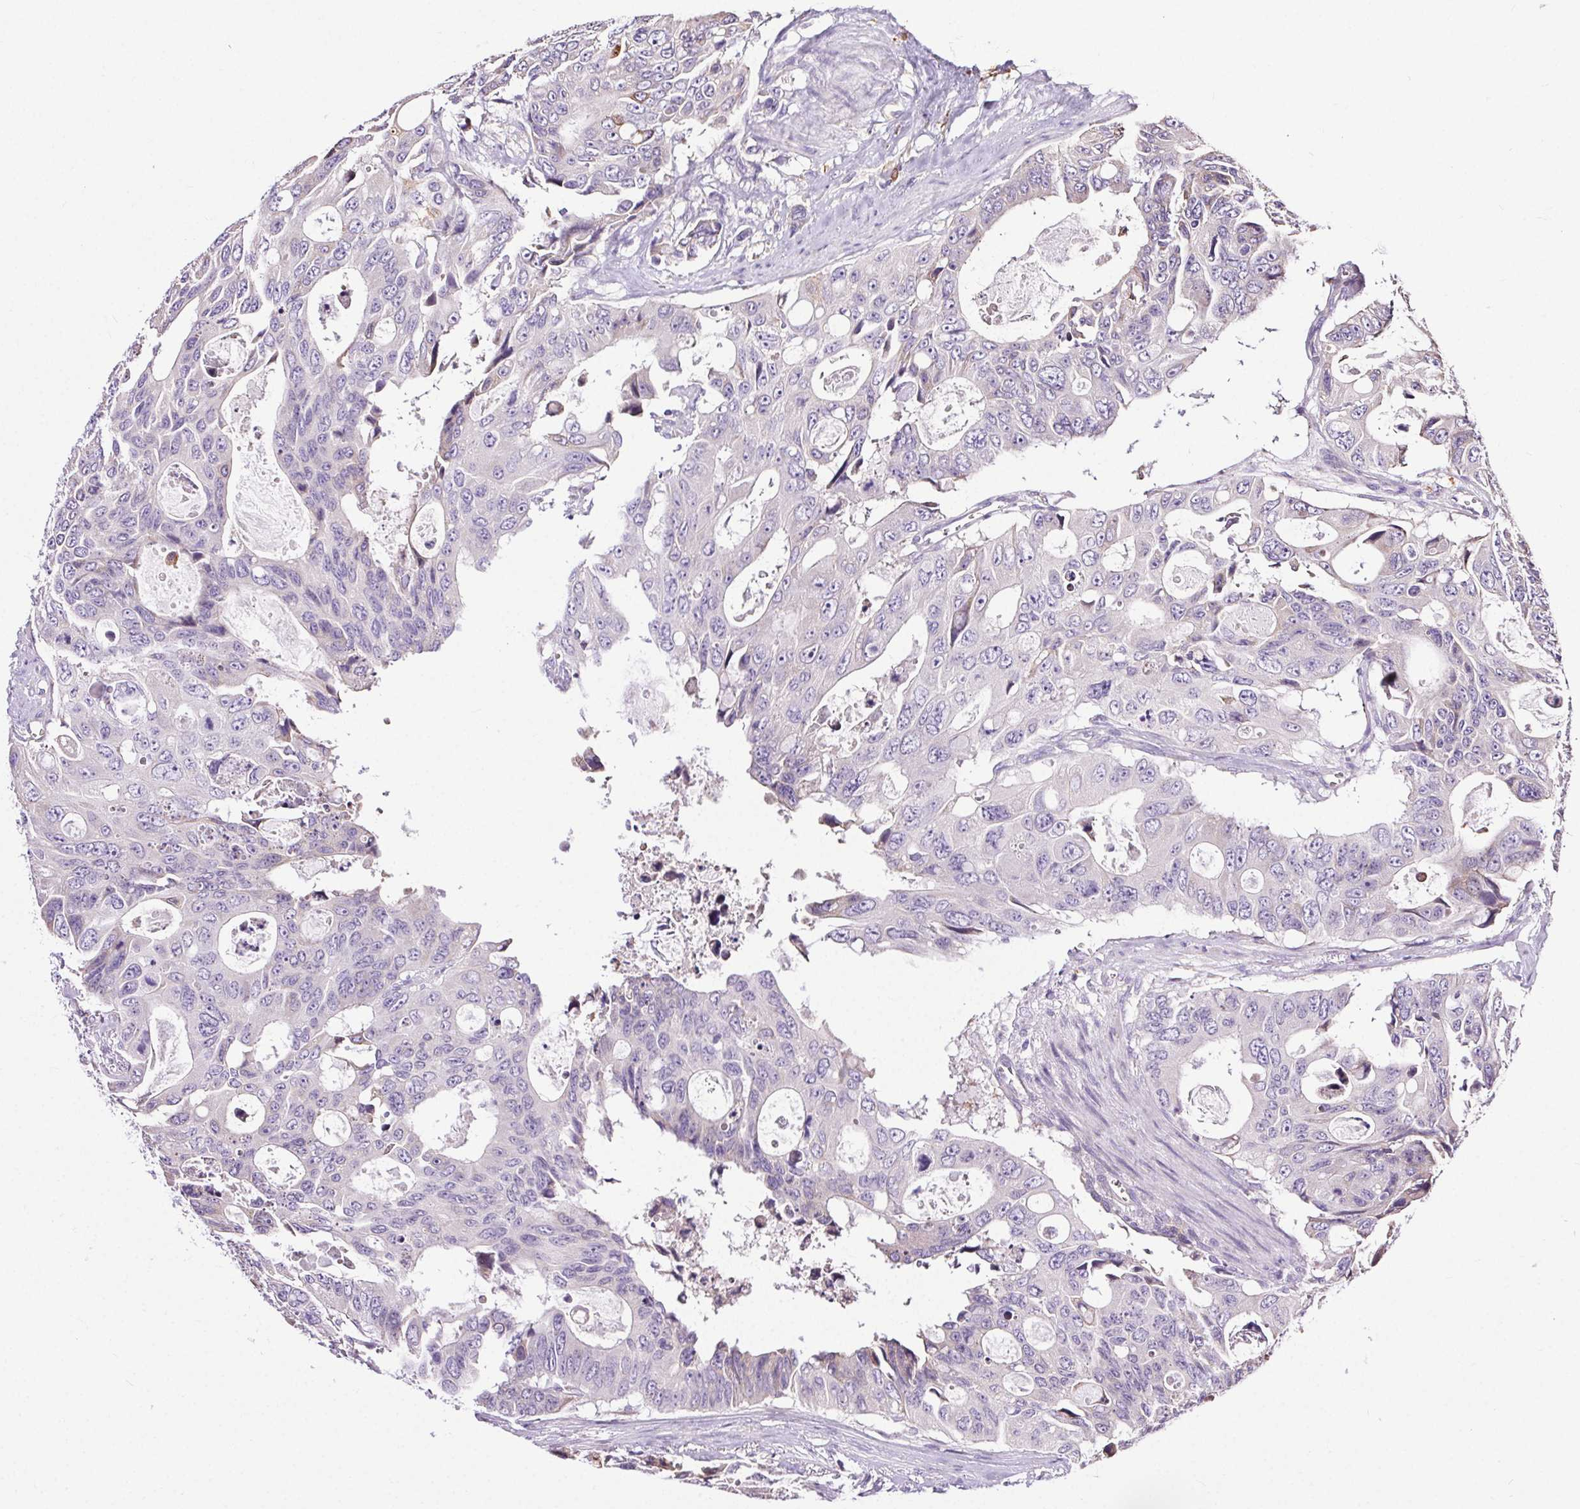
{"staining": {"intensity": "negative", "quantity": "none", "location": "none"}, "tissue": "colorectal cancer", "cell_type": "Tumor cells", "image_type": "cancer", "snomed": [{"axis": "morphology", "description": "Adenocarcinoma, NOS"}, {"axis": "topography", "description": "Rectum"}], "caption": "DAB immunohistochemical staining of colorectal cancer demonstrates no significant expression in tumor cells.", "gene": "SNX31", "patient": {"sex": "male", "age": 76}}